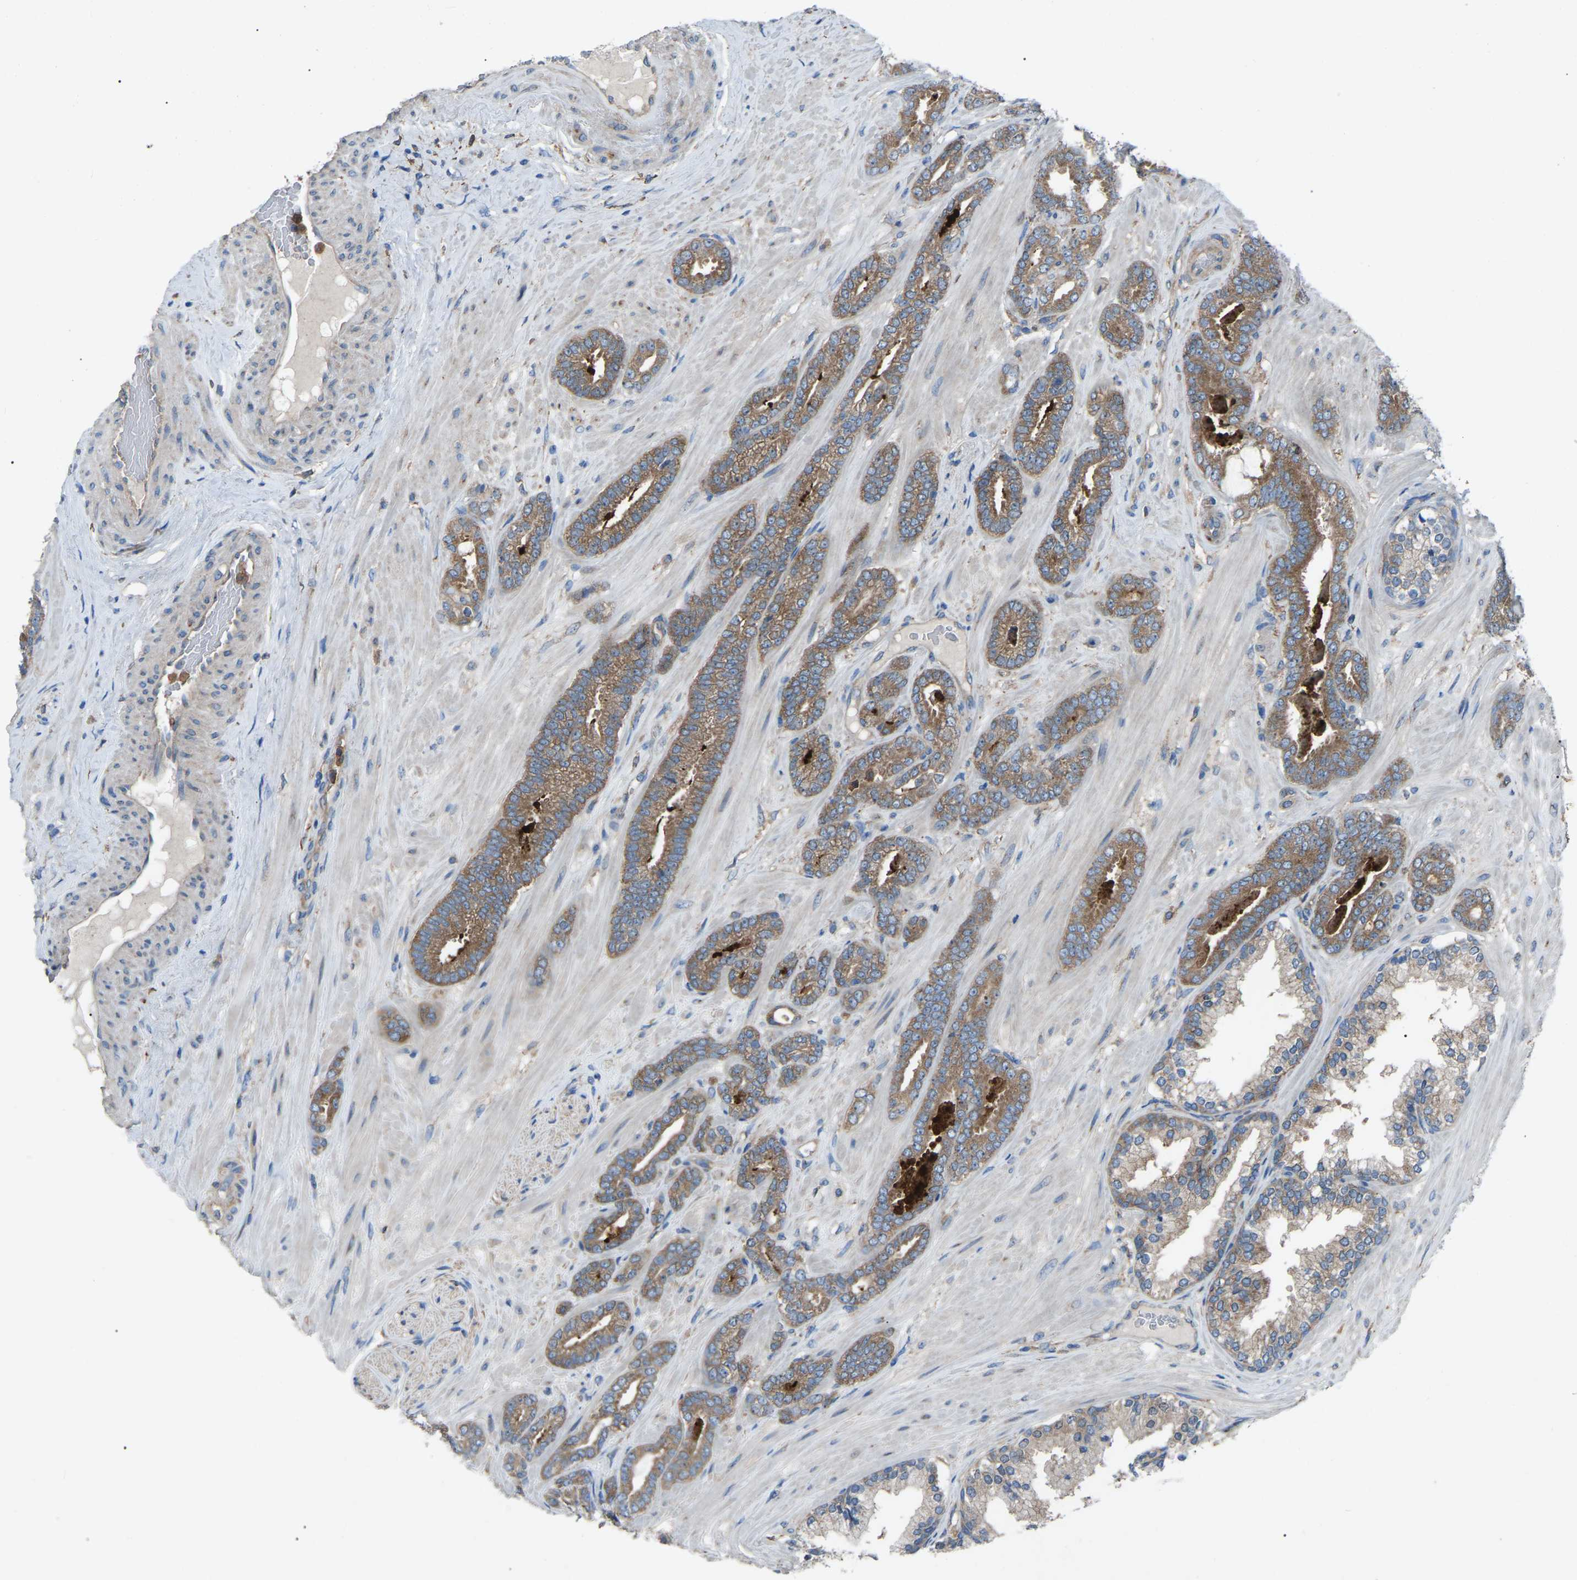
{"staining": {"intensity": "moderate", "quantity": "25%-75%", "location": "cytoplasmic/membranous"}, "tissue": "prostate cancer", "cell_type": "Tumor cells", "image_type": "cancer", "snomed": [{"axis": "morphology", "description": "Adenocarcinoma, Low grade"}, {"axis": "topography", "description": "Prostate"}], "caption": "Tumor cells exhibit moderate cytoplasmic/membranous expression in approximately 25%-75% of cells in prostate low-grade adenocarcinoma.", "gene": "AIMP1", "patient": {"sex": "male", "age": 63}}